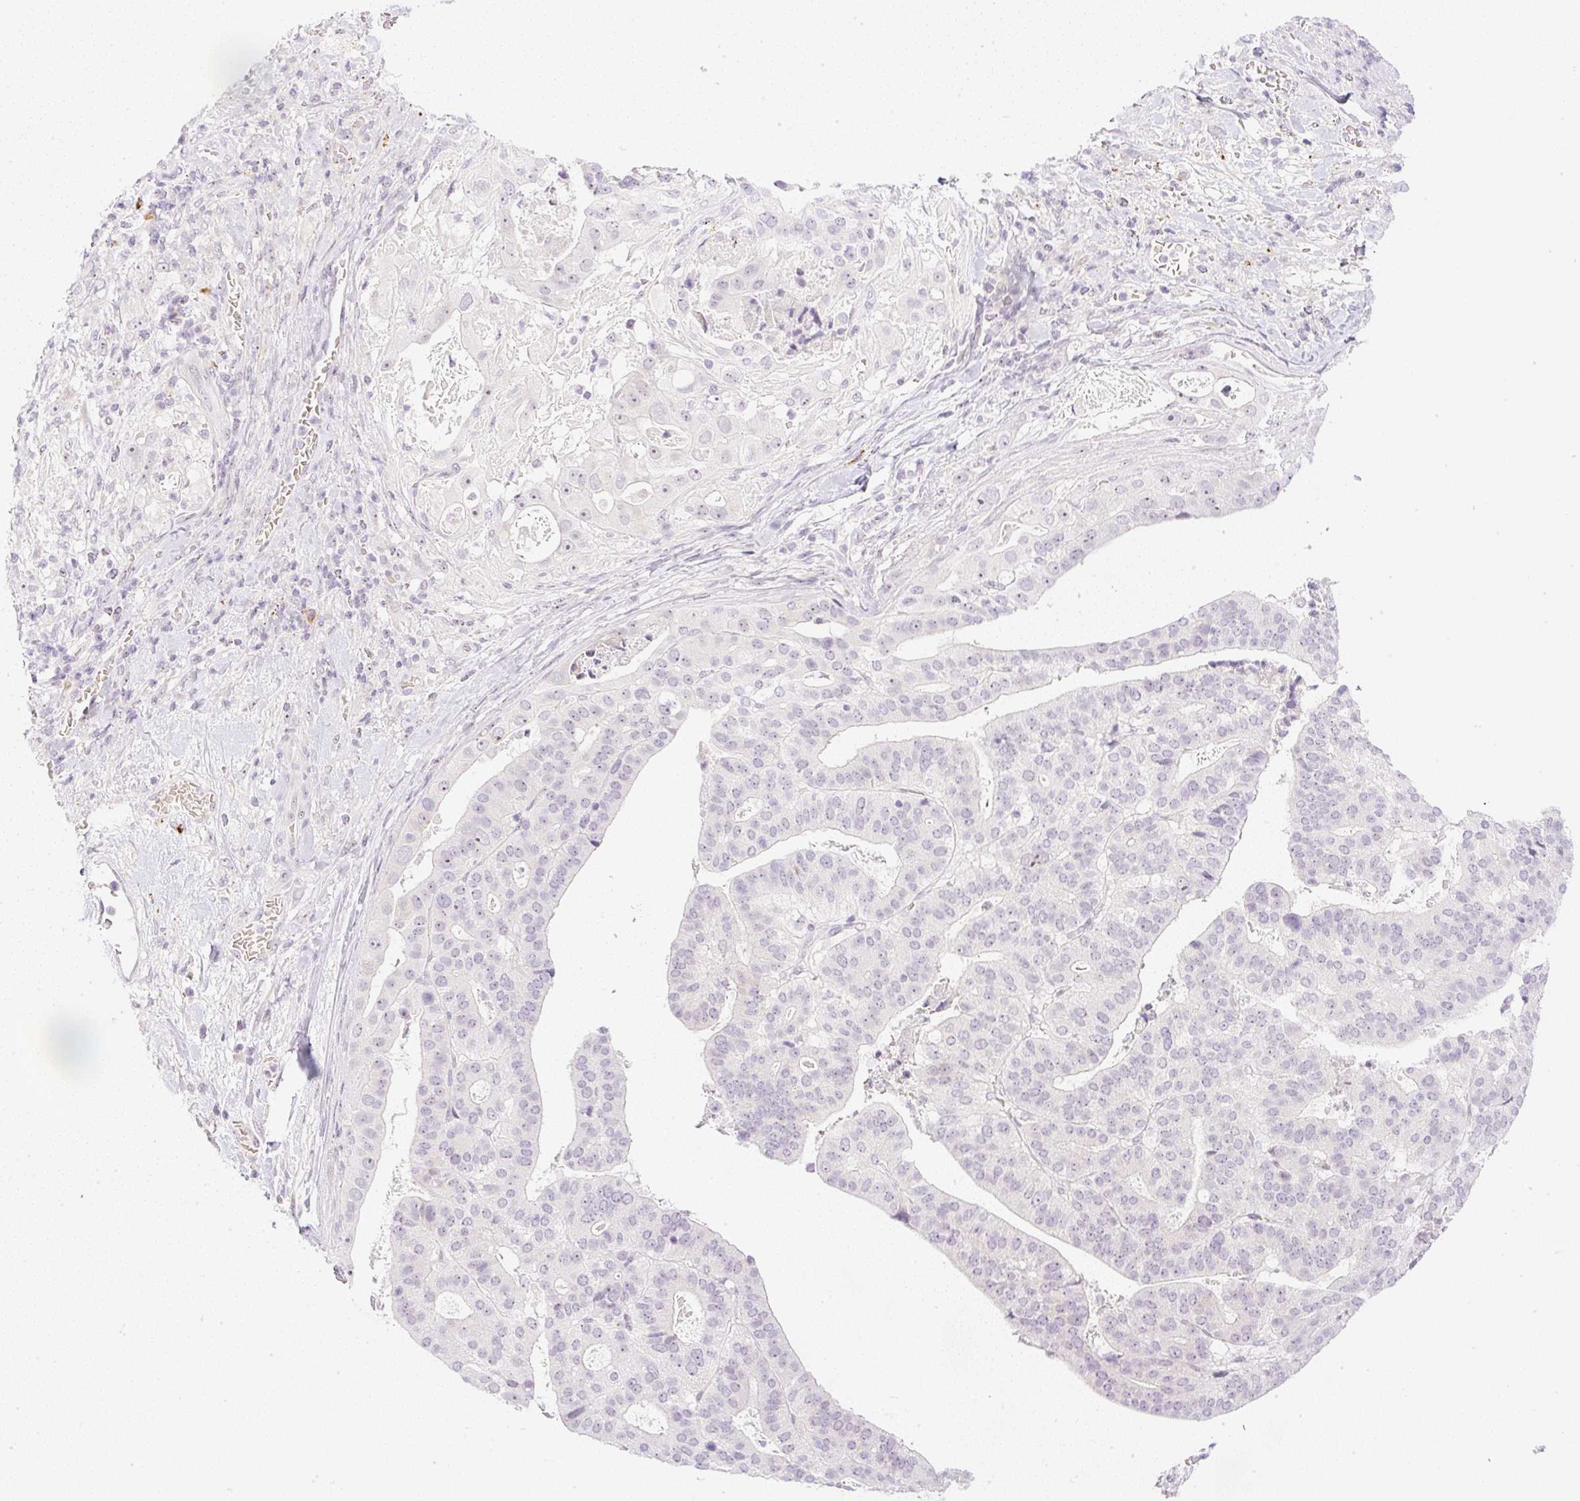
{"staining": {"intensity": "weak", "quantity": "<25%", "location": "nuclear"}, "tissue": "stomach cancer", "cell_type": "Tumor cells", "image_type": "cancer", "snomed": [{"axis": "morphology", "description": "Adenocarcinoma, NOS"}, {"axis": "topography", "description": "Stomach"}], "caption": "This histopathology image is of stomach cancer stained with IHC to label a protein in brown with the nuclei are counter-stained blue. There is no expression in tumor cells.", "gene": "AAR2", "patient": {"sex": "male", "age": 48}}